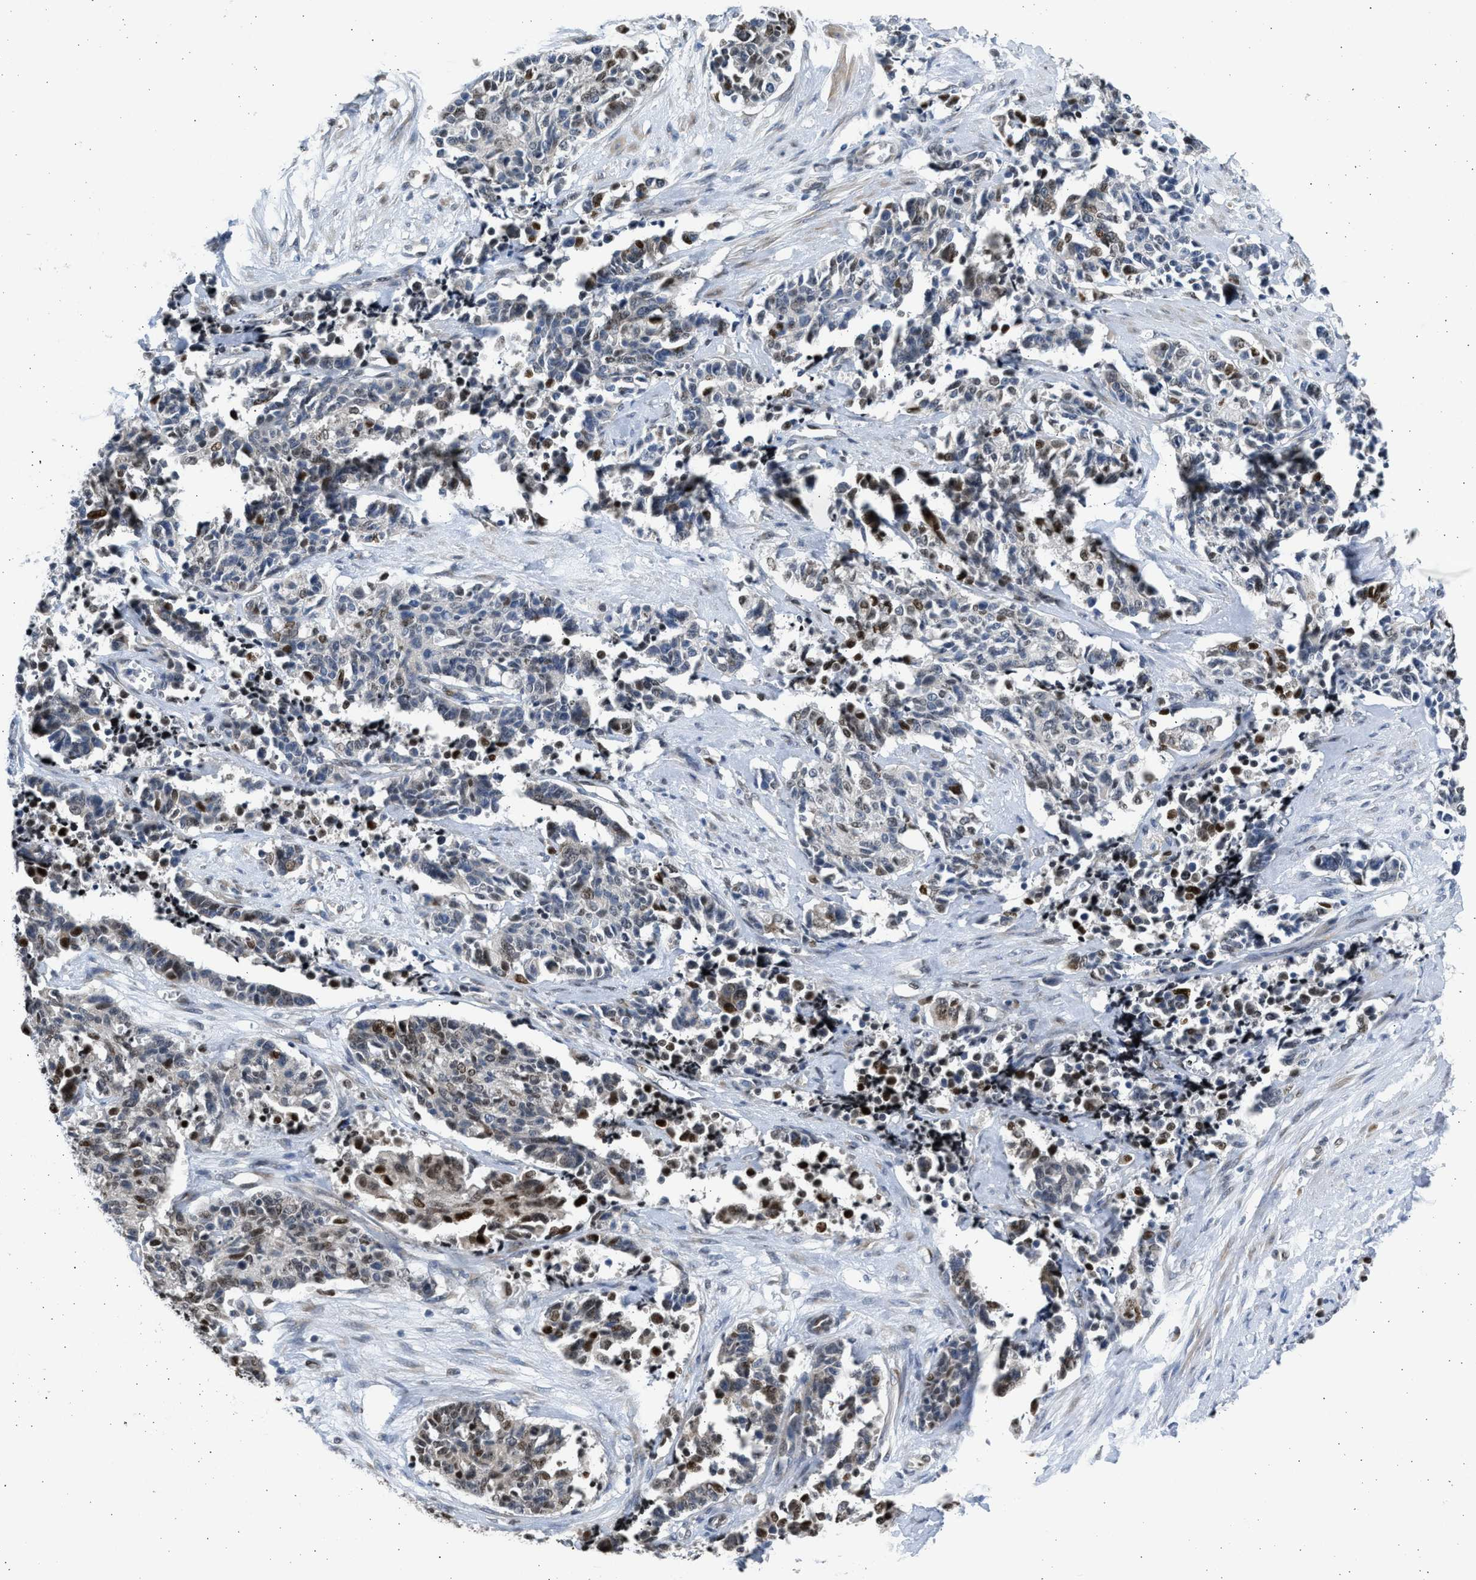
{"staining": {"intensity": "moderate", "quantity": "25%-75%", "location": "nuclear"}, "tissue": "cervical cancer", "cell_type": "Tumor cells", "image_type": "cancer", "snomed": [{"axis": "morphology", "description": "Squamous cell carcinoma, NOS"}, {"axis": "topography", "description": "Cervix"}], "caption": "High-power microscopy captured an immunohistochemistry (IHC) histopathology image of squamous cell carcinoma (cervical), revealing moderate nuclear positivity in about 25%-75% of tumor cells.", "gene": "HMGN3", "patient": {"sex": "female", "age": 35}}